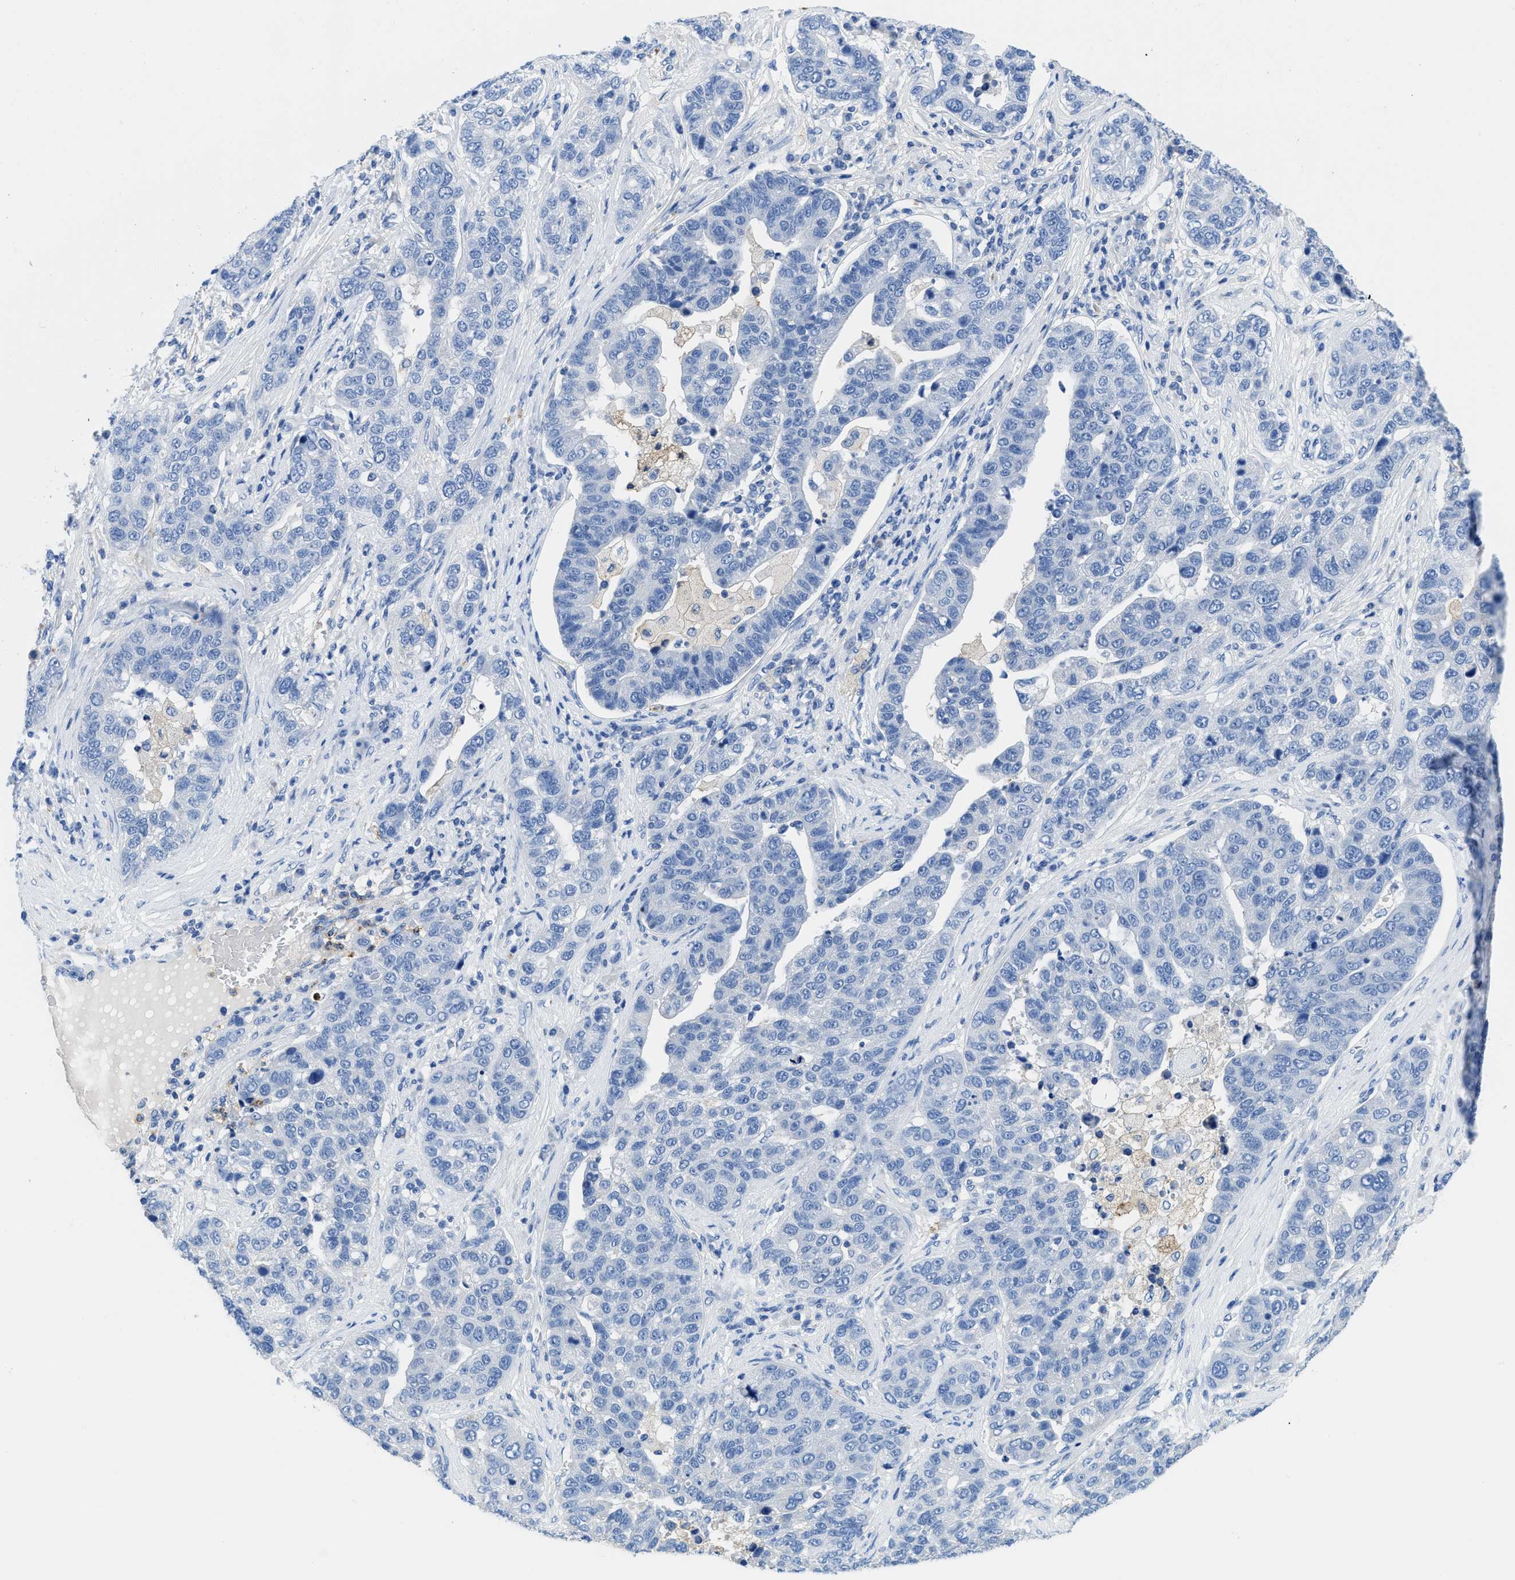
{"staining": {"intensity": "negative", "quantity": "none", "location": "none"}, "tissue": "pancreatic cancer", "cell_type": "Tumor cells", "image_type": "cancer", "snomed": [{"axis": "morphology", "description": "Adenocarcinoma, NOS"}, {"axis": "topography", "description": "Pancreas"}], "caption": "High magnification brightfield microscopy of pancreatic cancer stained with DAB (brown) and counterstained with hematoxylin (blue): tumor cells show no significant staining. (DAB (3,3'-diaminobenzidine) immunohistochemistry (IHC), high magnification).", "gene": "NEB", "patient": {"sex": "female", "age": 61}}